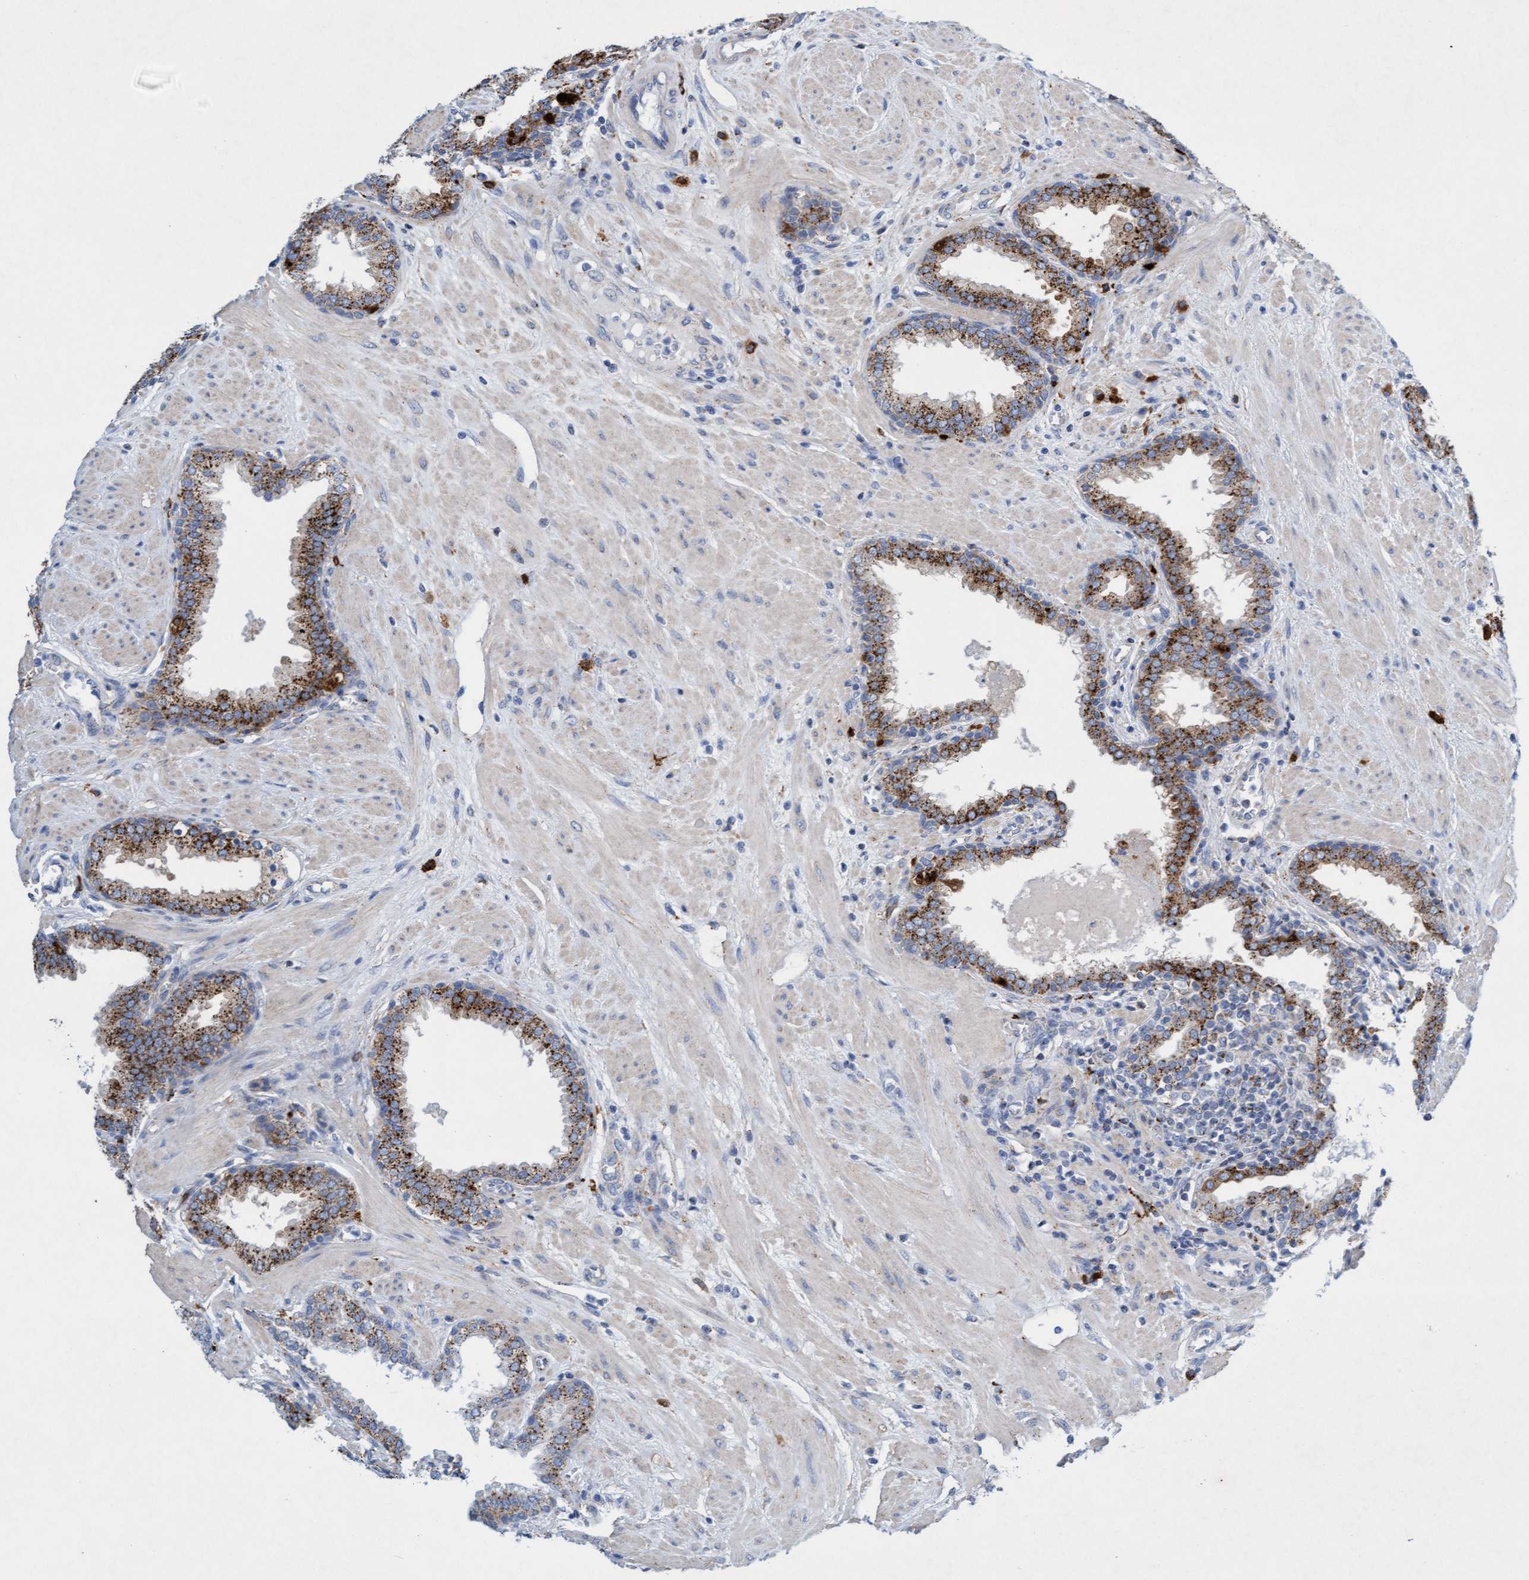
{"staining": {"intensity": "strong", "quantity": "25%-75%", "location": "cytoplasmic/membranous"}, "tissue": "prostate", "cell_type": "Glandular cells", "image_type": "normal", "snomed": [{"axis": "morphology", "description": "Normal tissue, NOS"}, {"axis": "topography", "description": "Prostate"}], "caption": "High-magnification brightfield microscopy of normal prostate stained with DAB (brown) and counterstained with hematoxylin (blue). glandular cells exhibit strong cytoplasmic/membranous staining is appreciated in about25%-75% of cells.", "gene": "SGSH", "patient": {"sex": "male", "age": 51}}